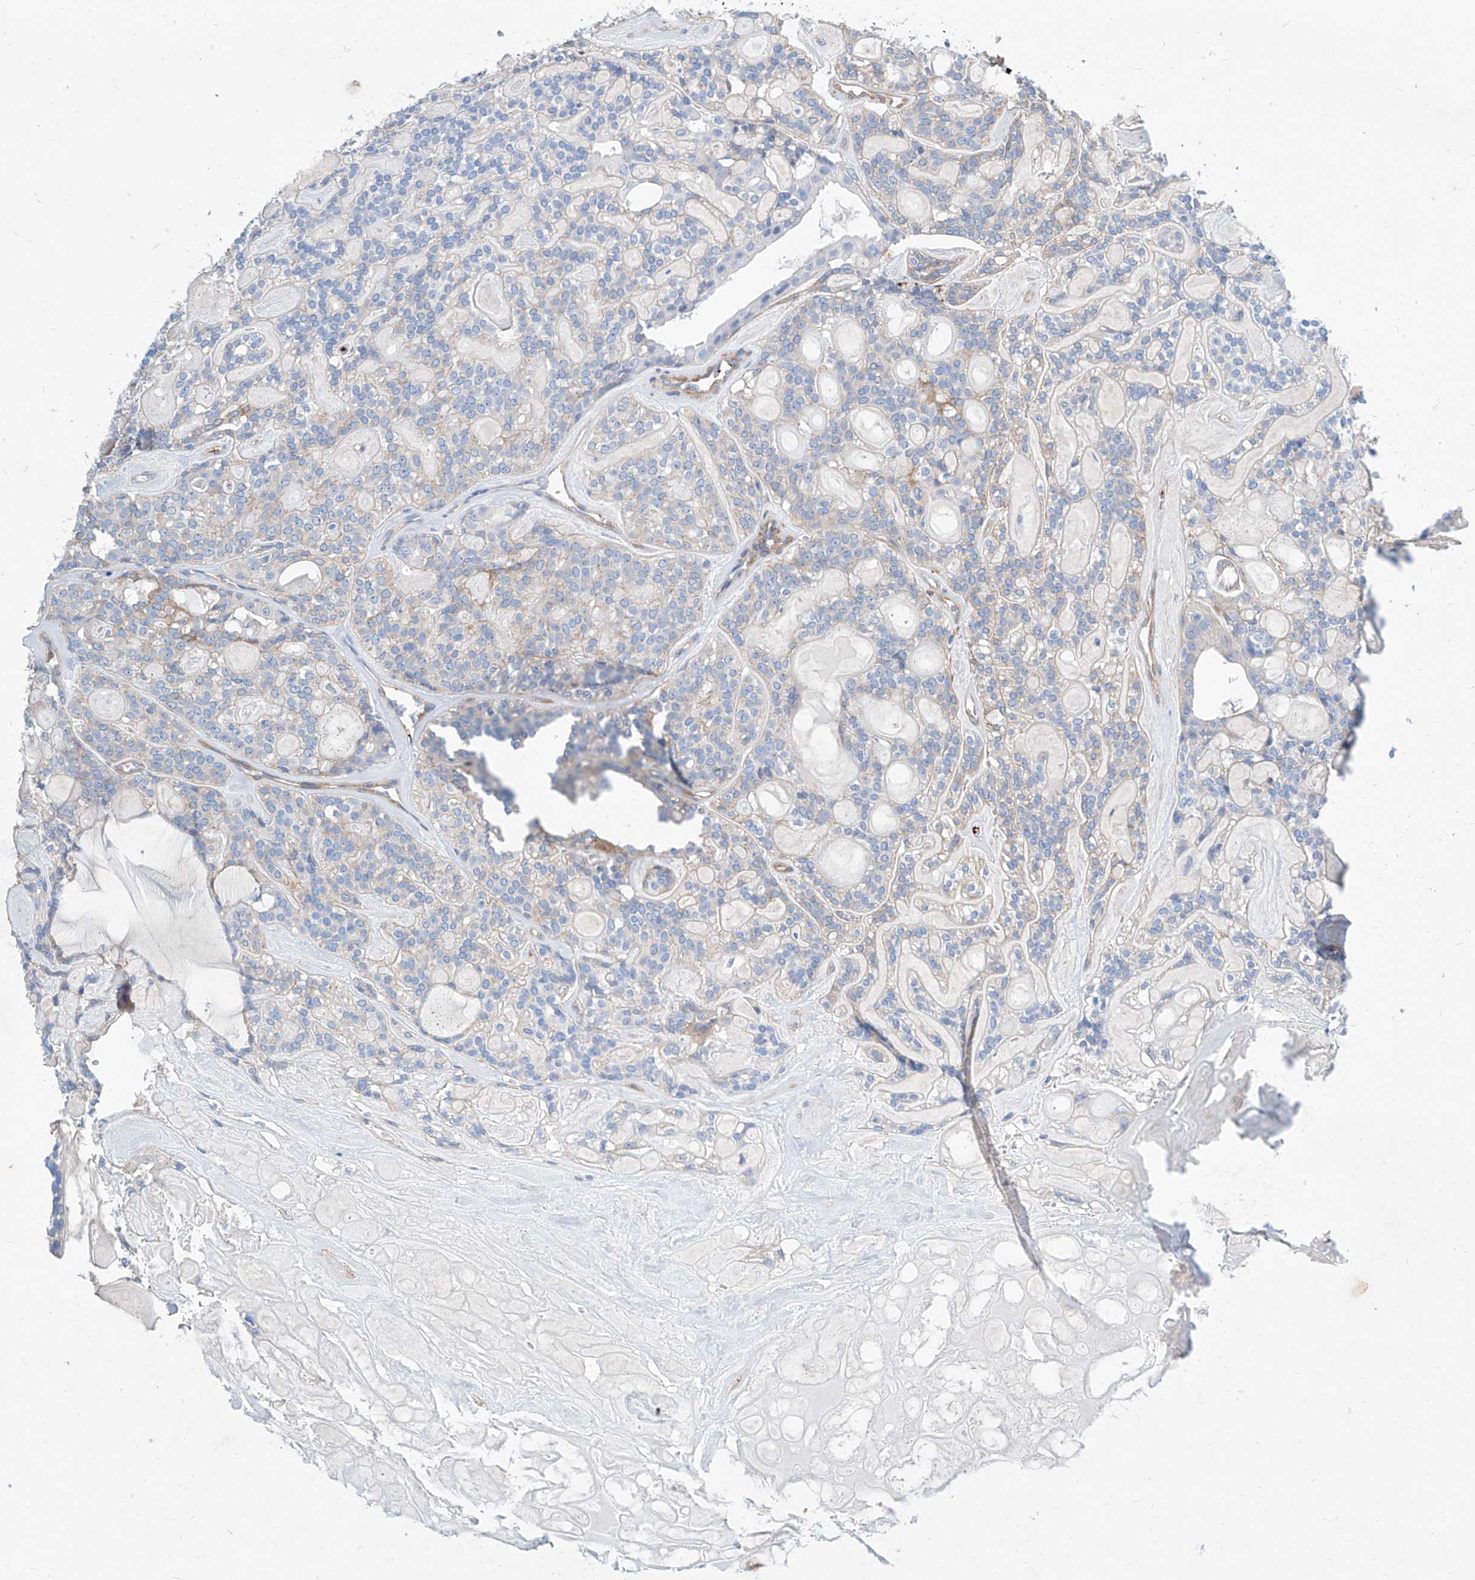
{"staining": {"intensity": "negative", "quantity": "none", "location": "none"}, "tissue": "head and neck cancer", "cell_type": "Tumor cells", "image_type": "cancer", "snomed": [{"axis": "morphology", "description": "Adenocarcinoma, NOS"}, {"axis": "topography", "description": "Head-Neck"}], "caption": "This micrograph is of adenocarcinoma (head and neck) stained with immunohistochemistry to label a protein in brown with the nuclei are counter-stained blue. There is no positivity in tumor cells.", "gene": "TAS2R60", "patient": {"sex": "male", "age": 66}}